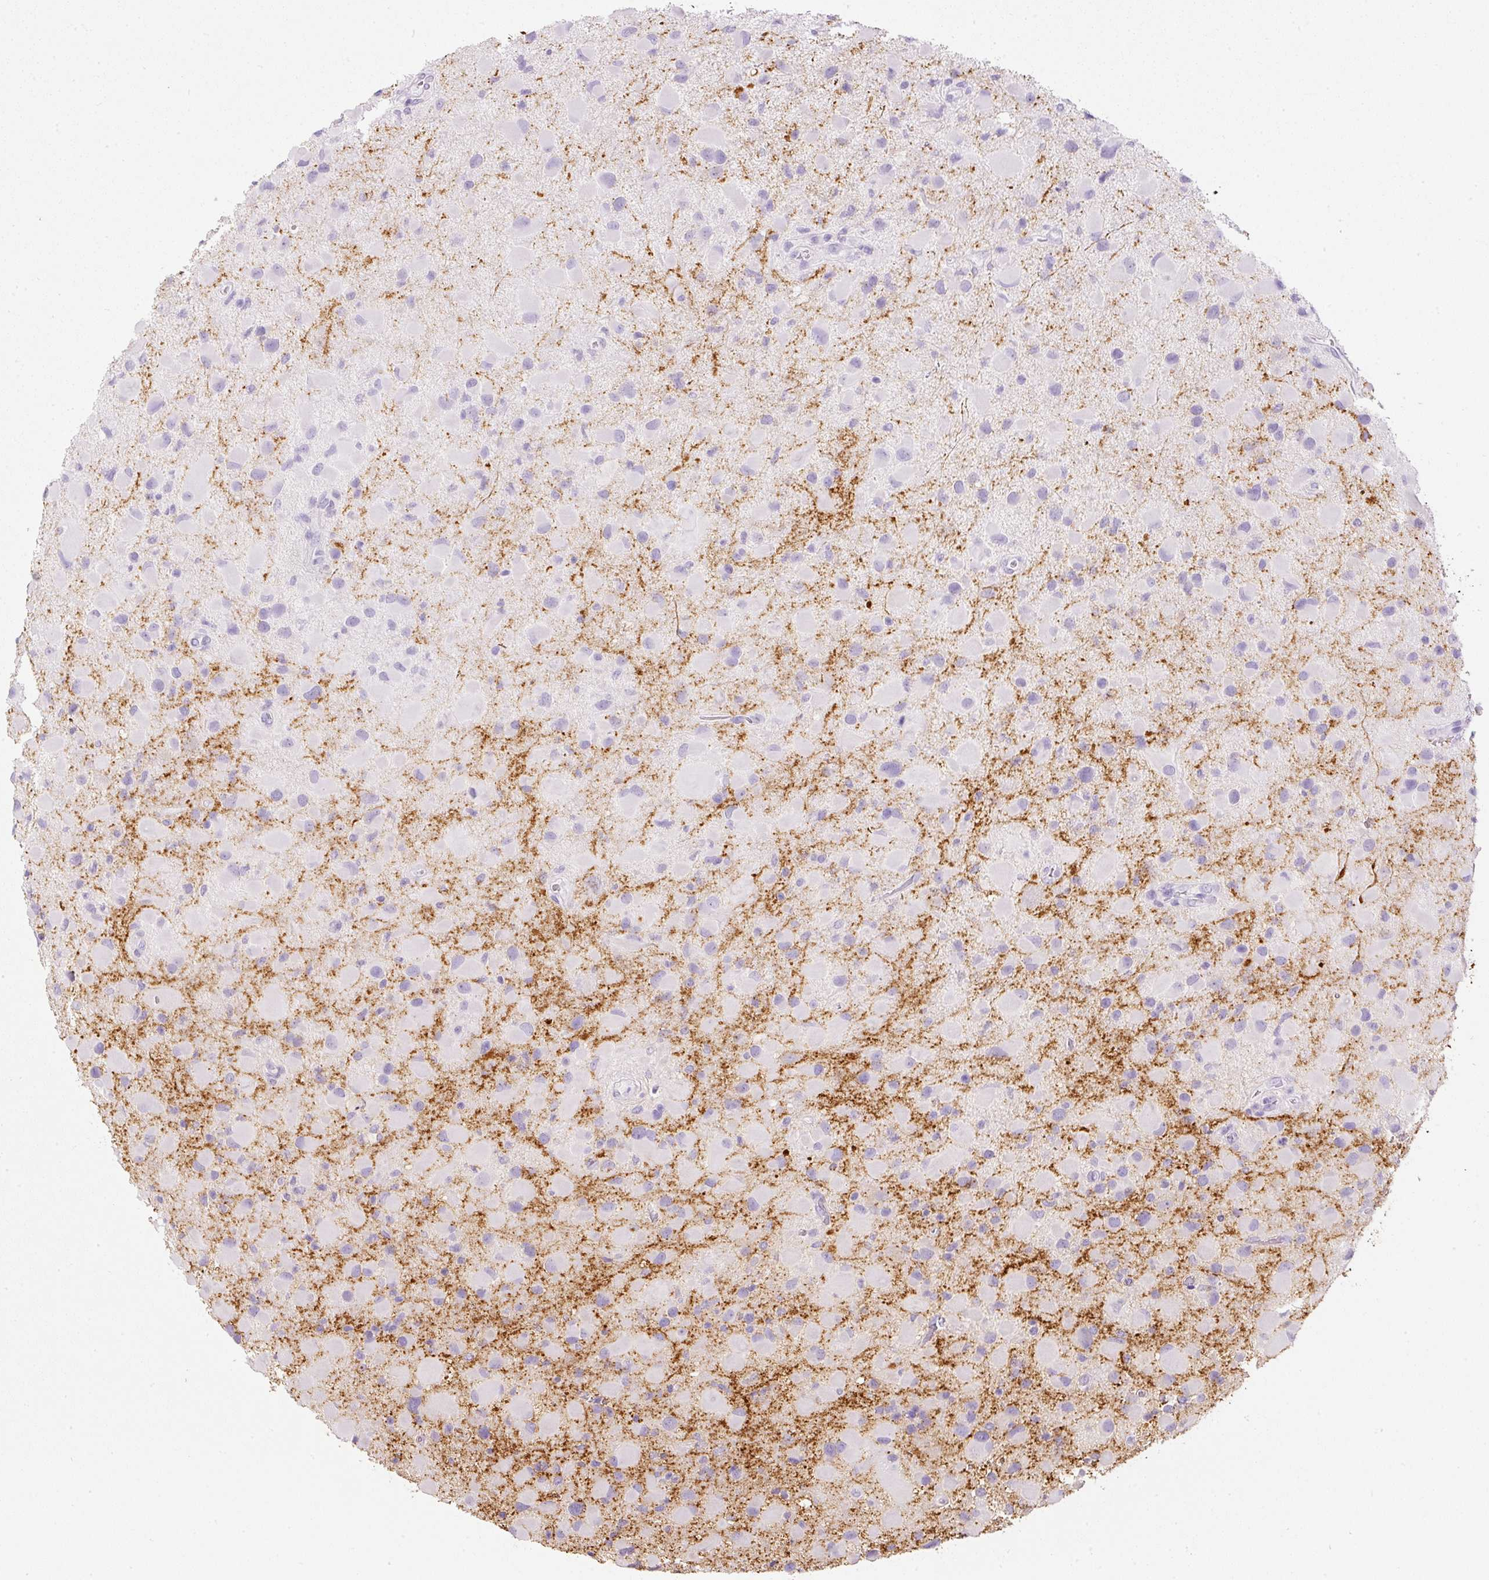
{"staining": {"intensity": "negative", "quantity": "none", "location": "none"}, "tissue": "glioma", "cell_type": "Tumor cells", "image_type": "cancer", "snomed": [{"axis": "morphology", "description": "Glioma, malignant, Low grade"}, {"axis": "topography", "description": "Brain"}], "caption": "High power microscopy micrograph of an immunohistochemistry photomicrograph of glioma, revealing no significant staining in tumor cells.", "gene": "DNM1", "patient": {"sex": "female", "age": 32}}